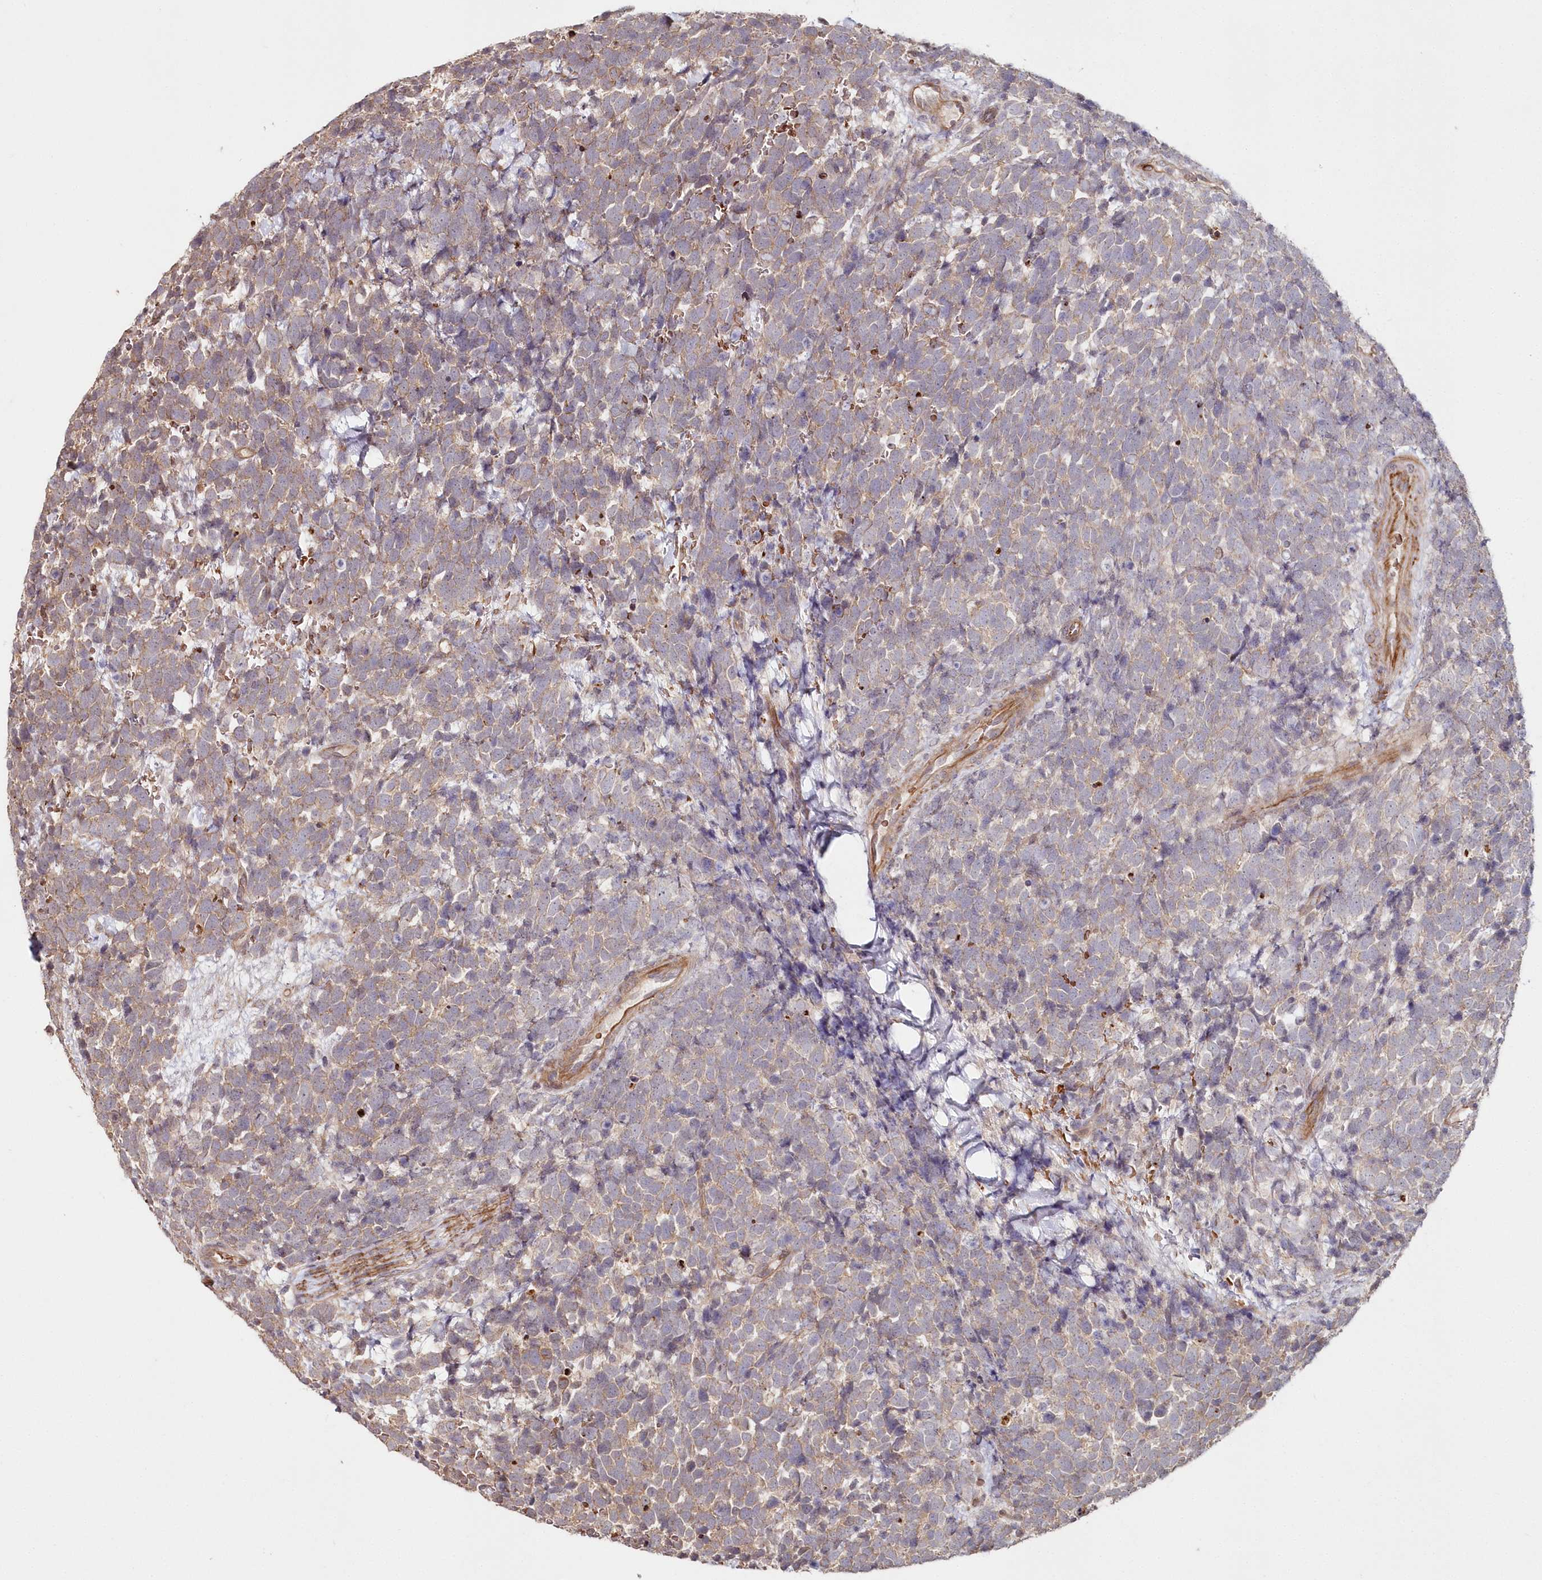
{"staining": {"intensity": "weak", "quantity": "25%-75%", "location": "cytoplasmic/membranous"}, "tissue": "urothelial cancer", "cell_type": "Tumor cells", "image_type": "cancer", "snomed": [{"axis": "morphology", "description": "Urothelial carcinoma, High grade"}, {"axis": "topography", "description": "Urinary bladder"}], "caption": "High-magnification brightfield microscopy of high-grade urothelial carcinoma stained with DAB (brown) and counterstained with hematoxylin (blue). tumor cells exhibit weak cytoplasmic/membranous expression is seen in approximately25%-75% of cells.", "gene": "HYCC2", "patient": {"sex": "female", "age": 82}}